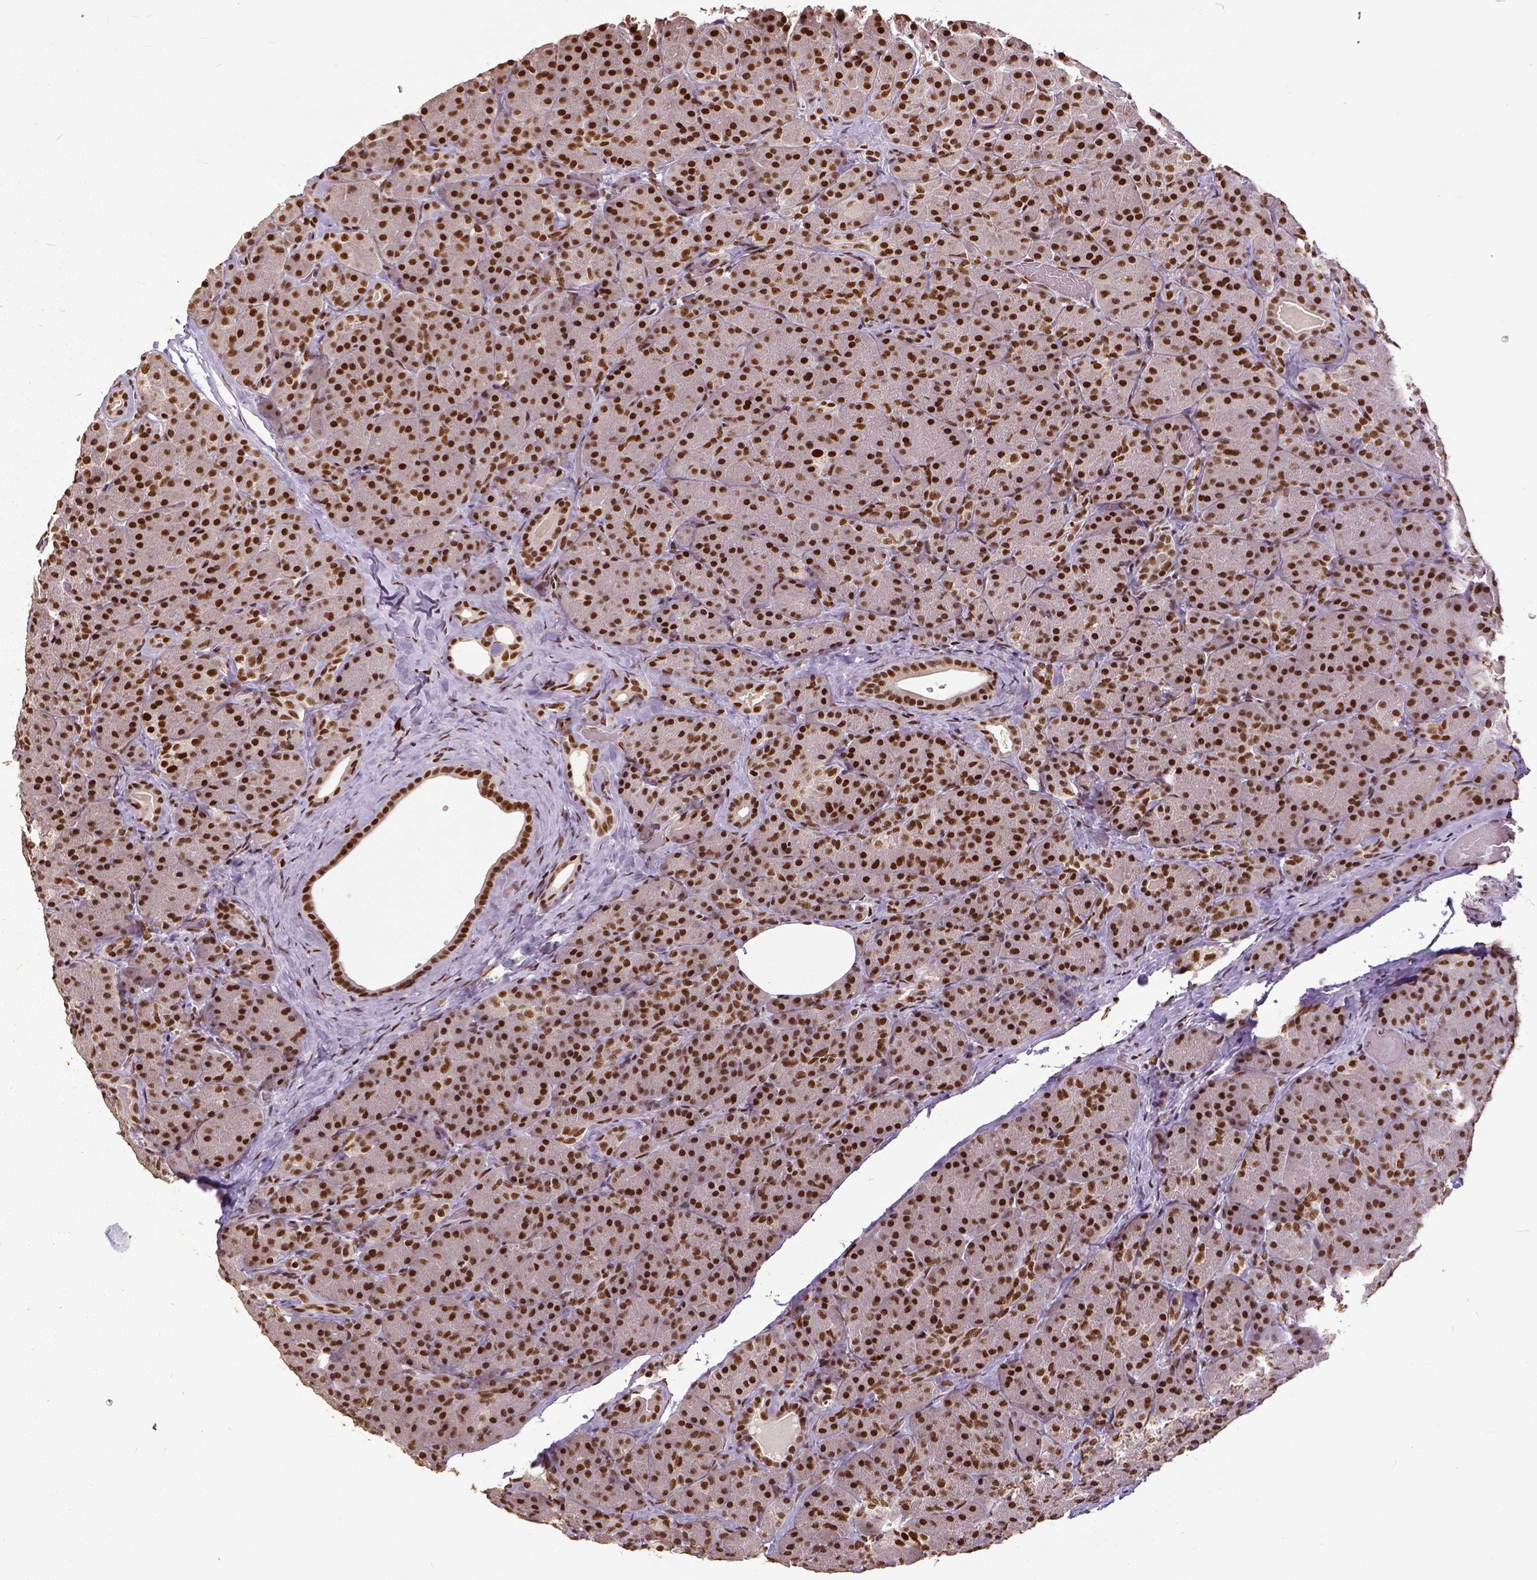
{"staining": {"intensity": "strong", "quantity": ">75%", "location": "nuclear"}, "tissue": "pancreas", "cell_type": "Exocrine glandular cells", "image_type": "normal", "snomed": [{"axis": "morphology", "description": "Normal tissue, NOS"}, {"axis": "topography", "description": "Pancreas"}], "caption": "IHC image of unremarkable pancreas: pancreas stained using immunohistochemistry (IHC) reveals high levels of strong protein expression localized specifically in the nuclear of exocrine glandular cells, appearing as a nuclear brown color.", "gene": "ATRX", "patient": {"sex": "male", "age": 57}}